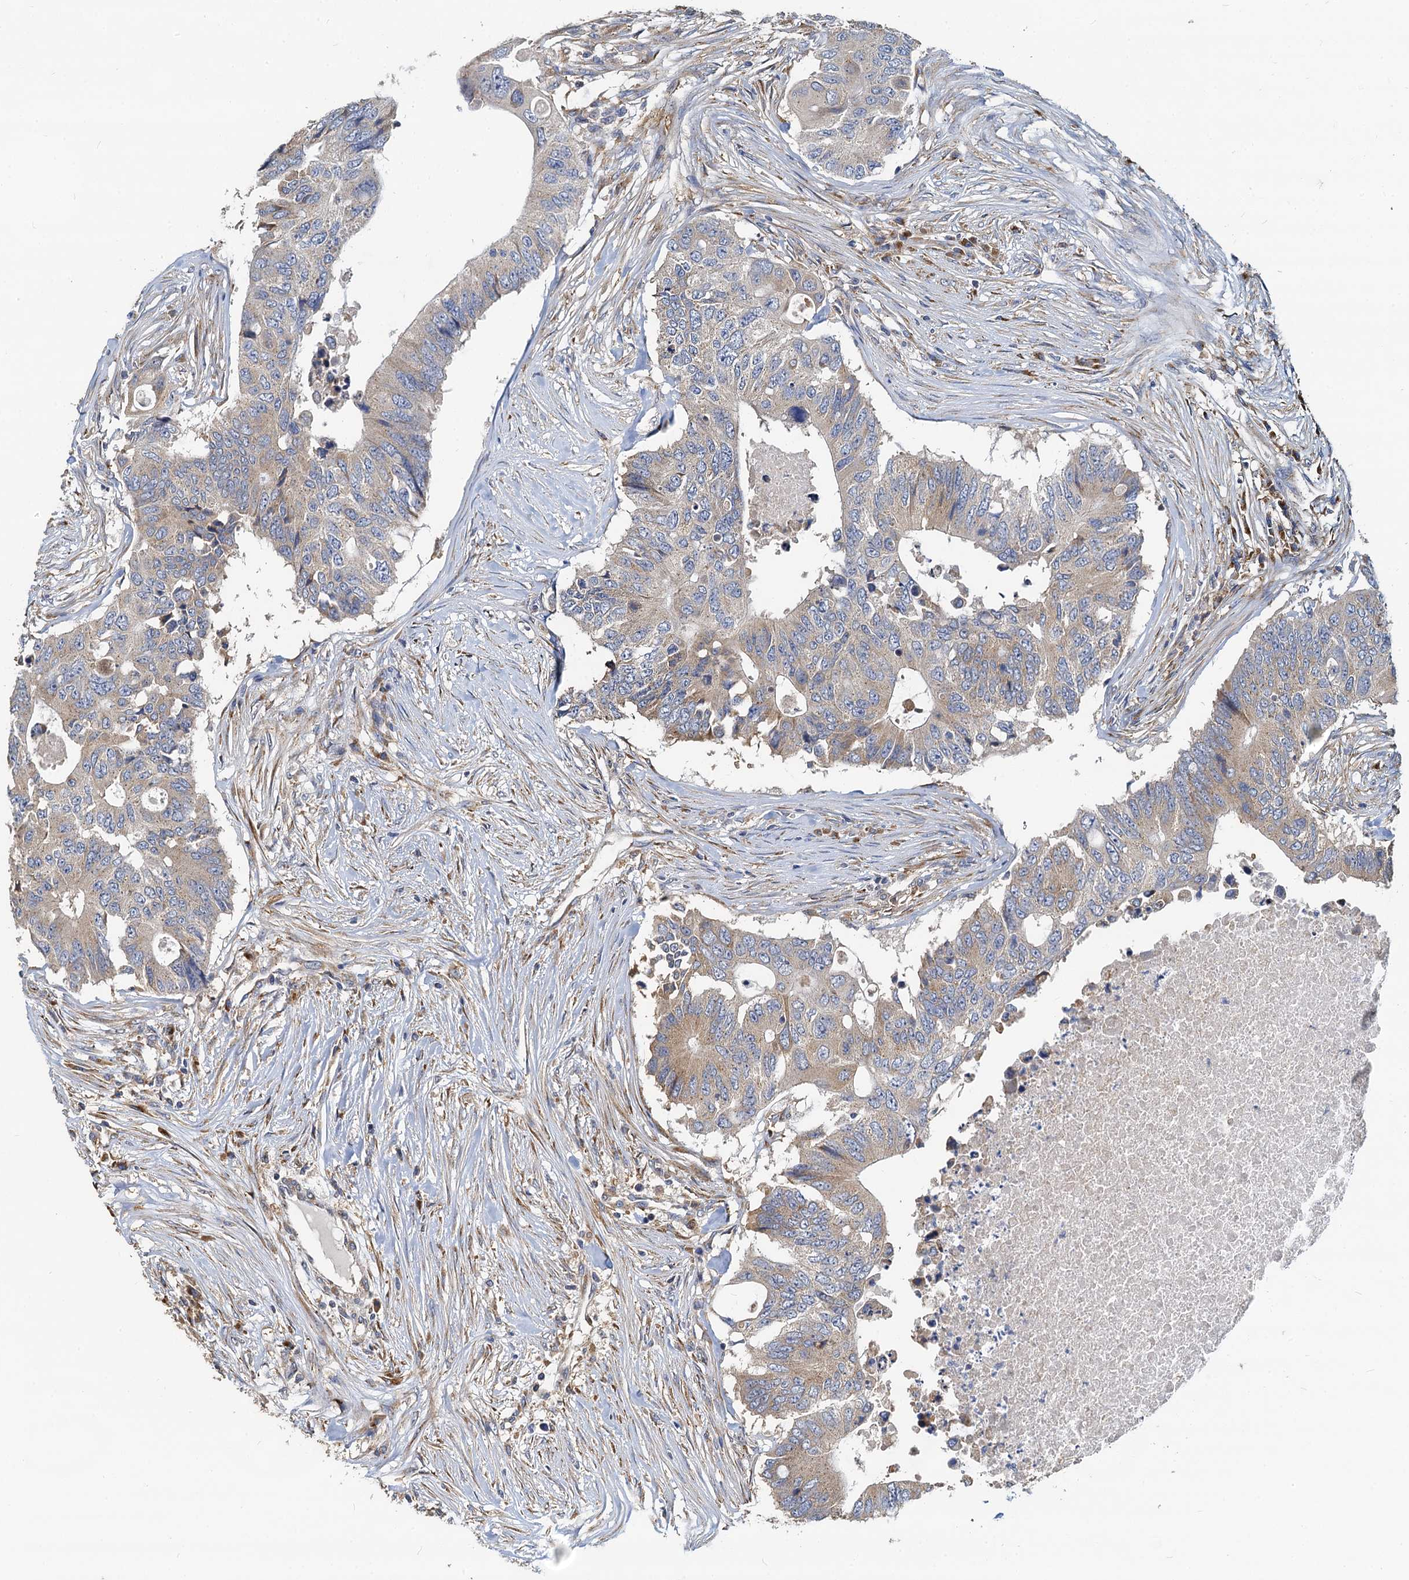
{"staining": {"intensity": "weak", "quantity": "25%-75%", "location": "cytoplasmic/membranous"}, "tissue": "colorectal cancer", "cell_type": "Tumor cells", "image_type": "cancer", "snomed": [{"axis": "morphology", "description": "Adenocarcinoma, NOS"}, {"axis": "topography", "description": "Colon"}], "caption": "This is an image of immunohistochemistry staining of adenocarcinoma (colorectal), which shows weak positivity in the cytoplasmic/membranous of tumor cells.", "gene": "NKAPD1", "patient": {"sex": "male", "age": 71}}